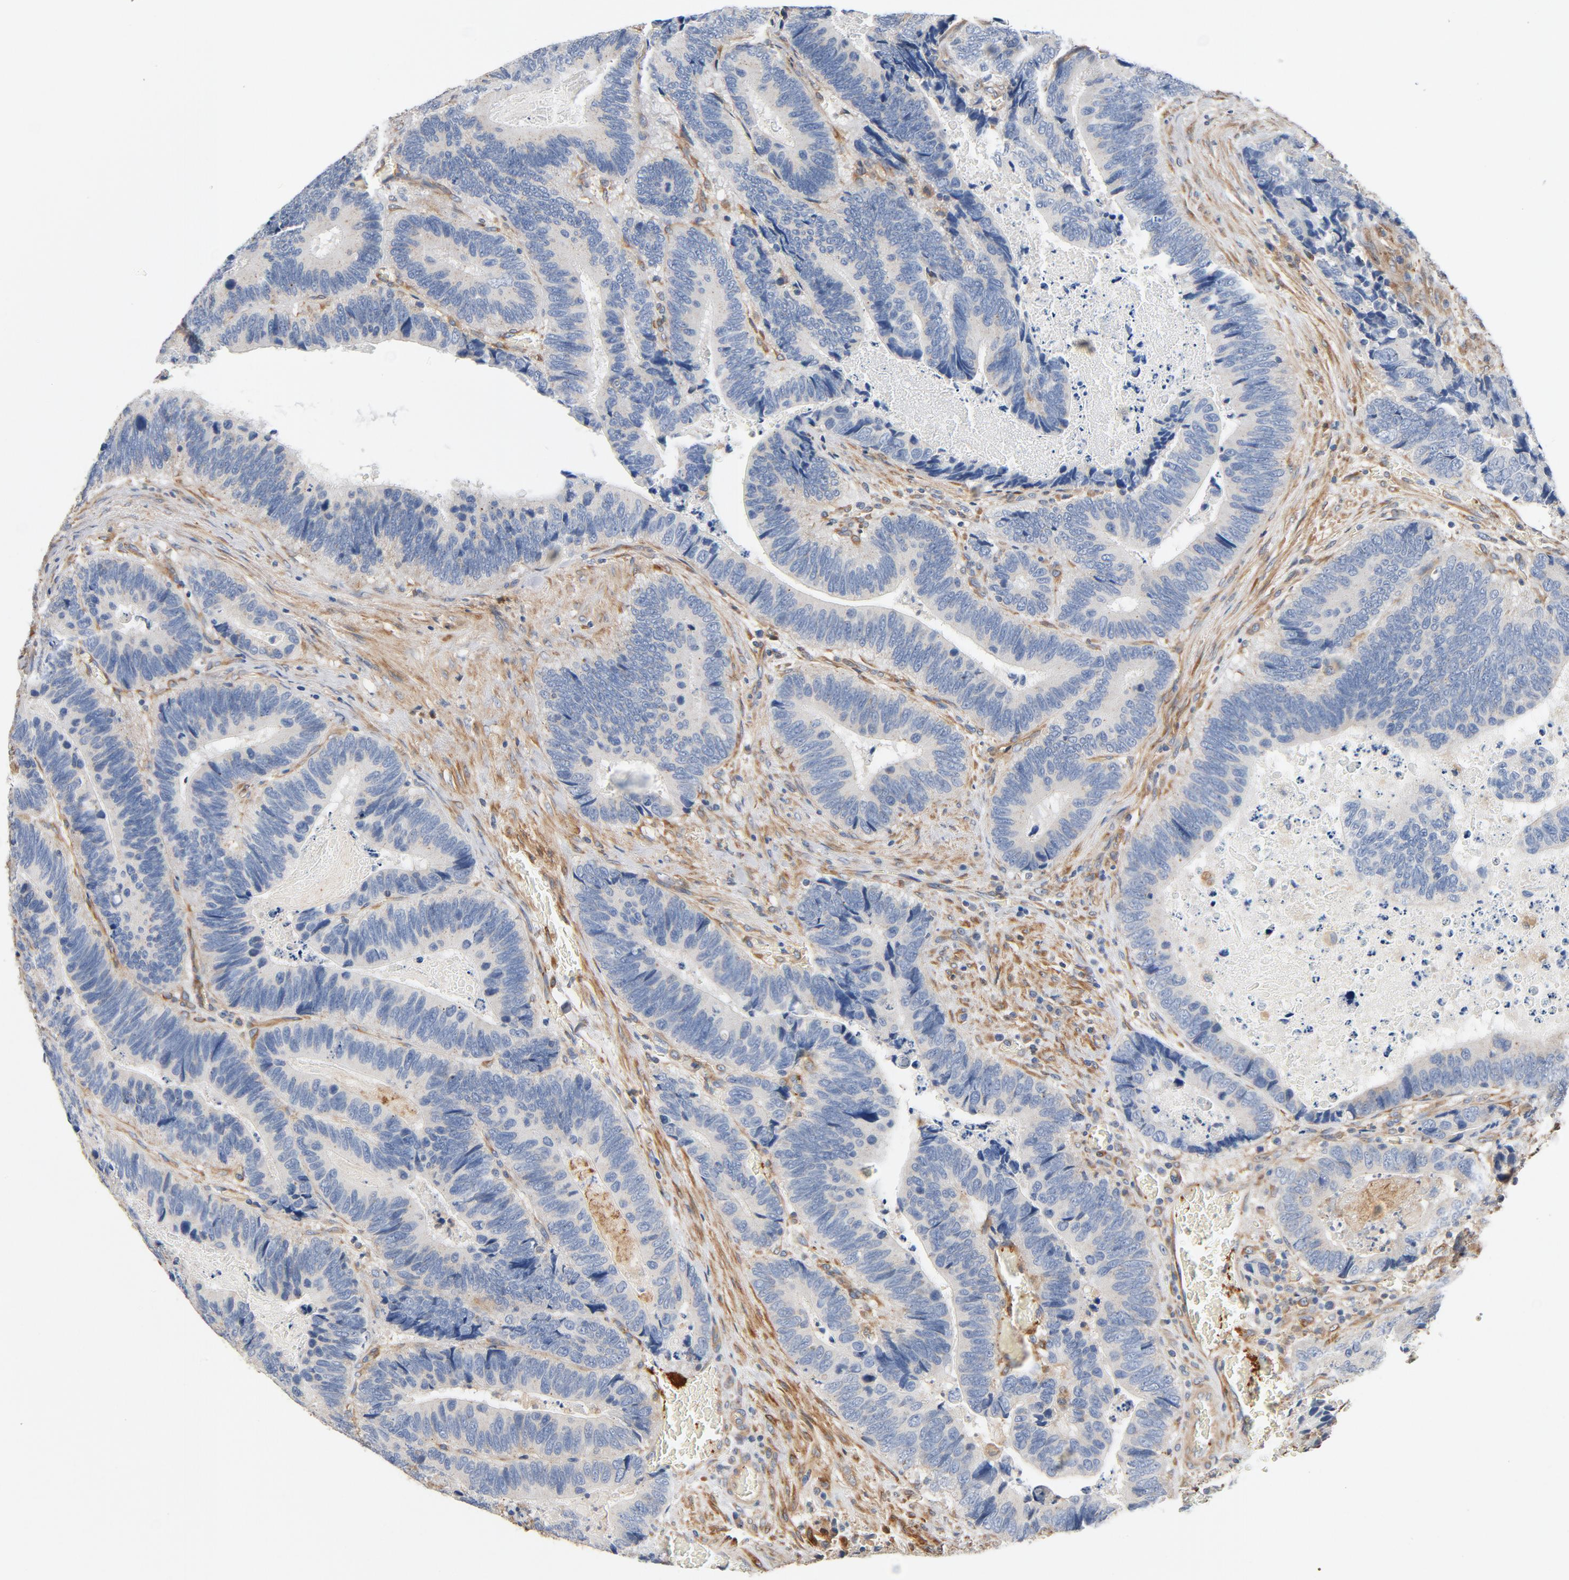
{"staining": {"intensity": "negative", "quantity": "none", "location": "none"}, "tissue": "colorectal cancer", "cell_type": "Tumor cells", "image_type": "cancer", "snomed": [{"axis": "morphology", "description": "Adenocarcinoma, NOS"}, {"axis": "topography", "description": "Colon"}], "caption": "Tumor cells show no significant staining in colorectal cancer.", "gene": "ILK", "patient": {"sex": "male", "age": 72}}